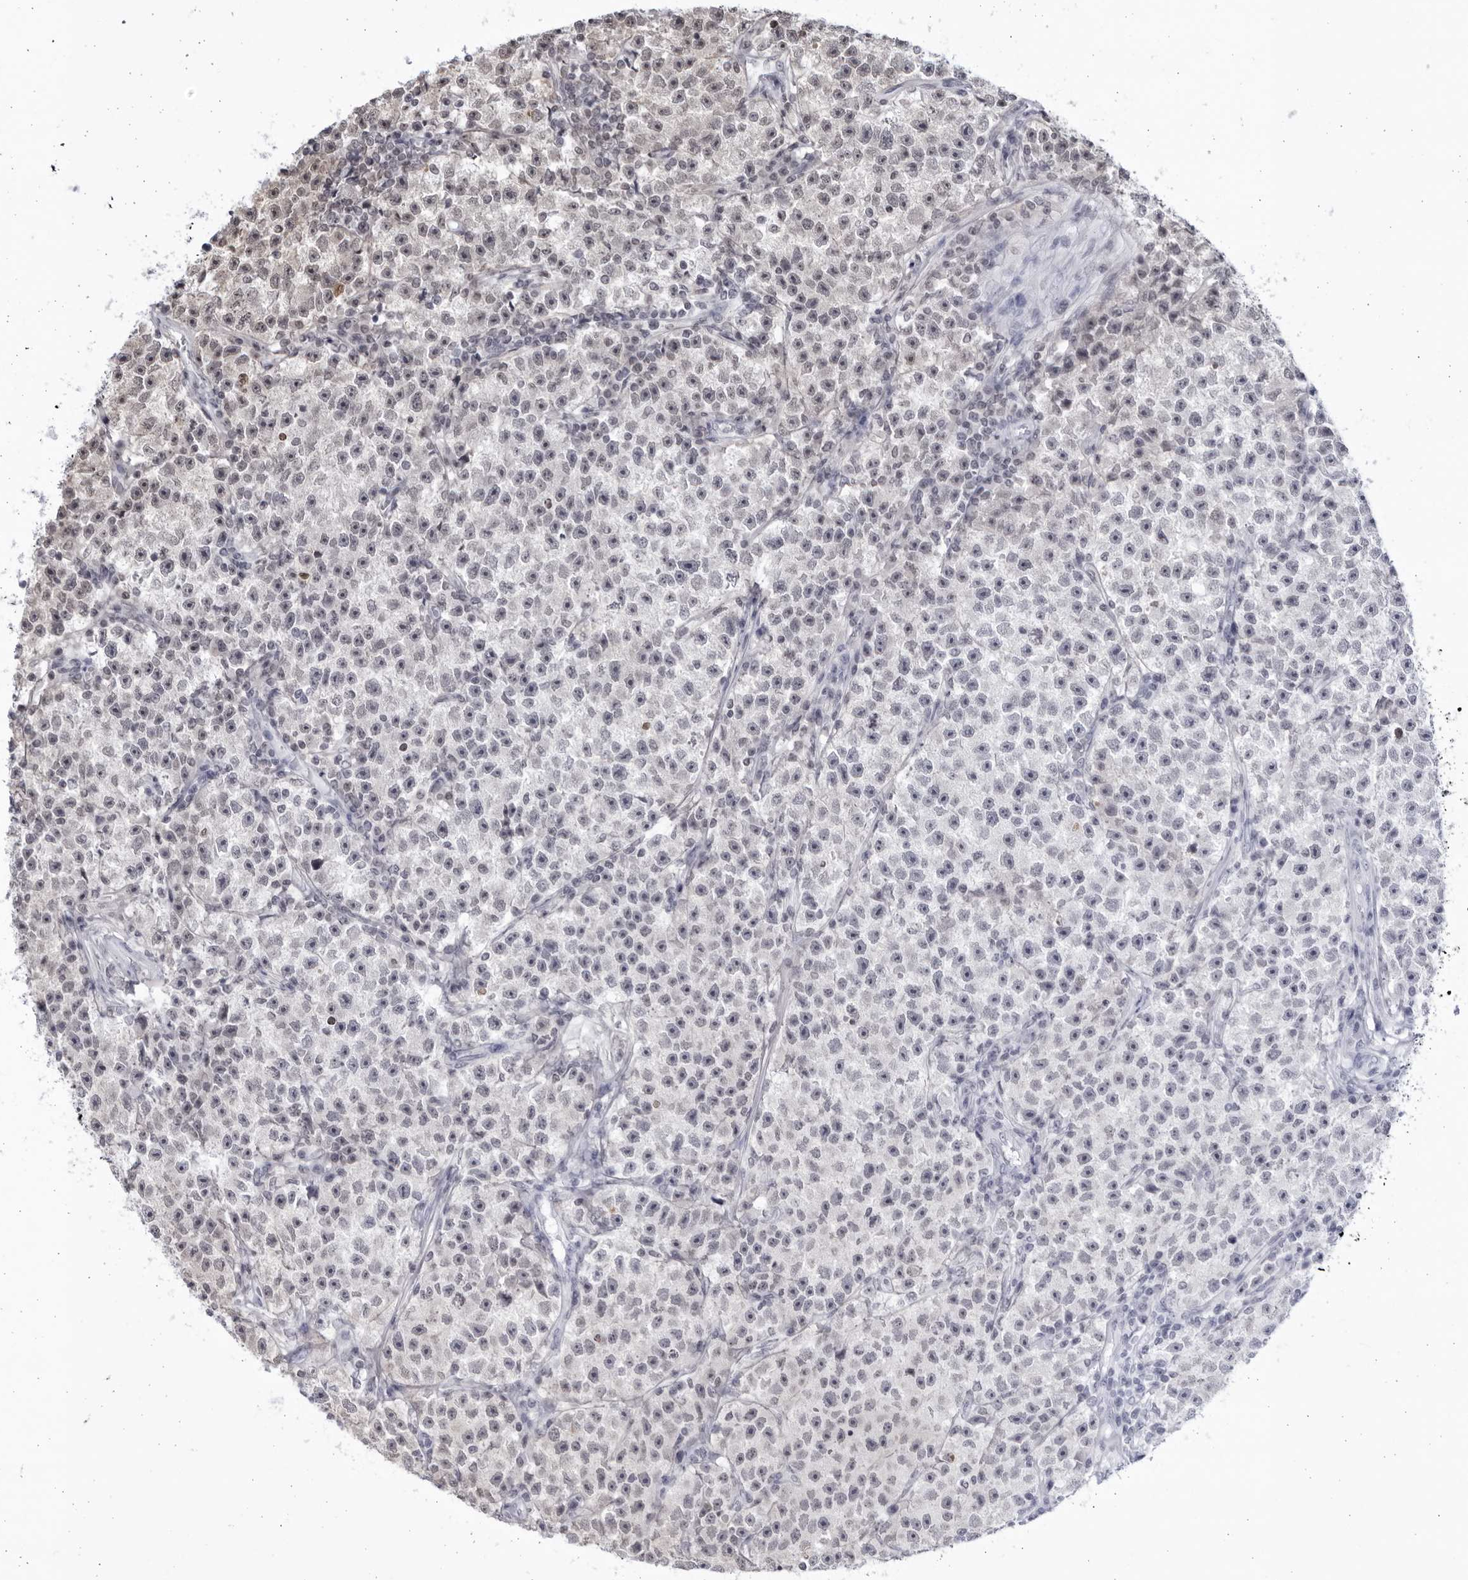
{"staining": {"intensity": "weak", "quantity": "<25%", "location": "cytoplasmic/membranous"}, "tissue": "testis cancer", "cell_type": "Tumor cells", "image_type": "cancer", "snomed": [{"axis": "morphology", "description": "Seminoma, NOS"}, {"axis": "topography", "description": "Testis"}], "caption": "Image shows no protein positivity in tumor cells of seminoma (testis) tissue.", "gene": "CCDC181", "patient": {"sex": "male", "age": 22}}